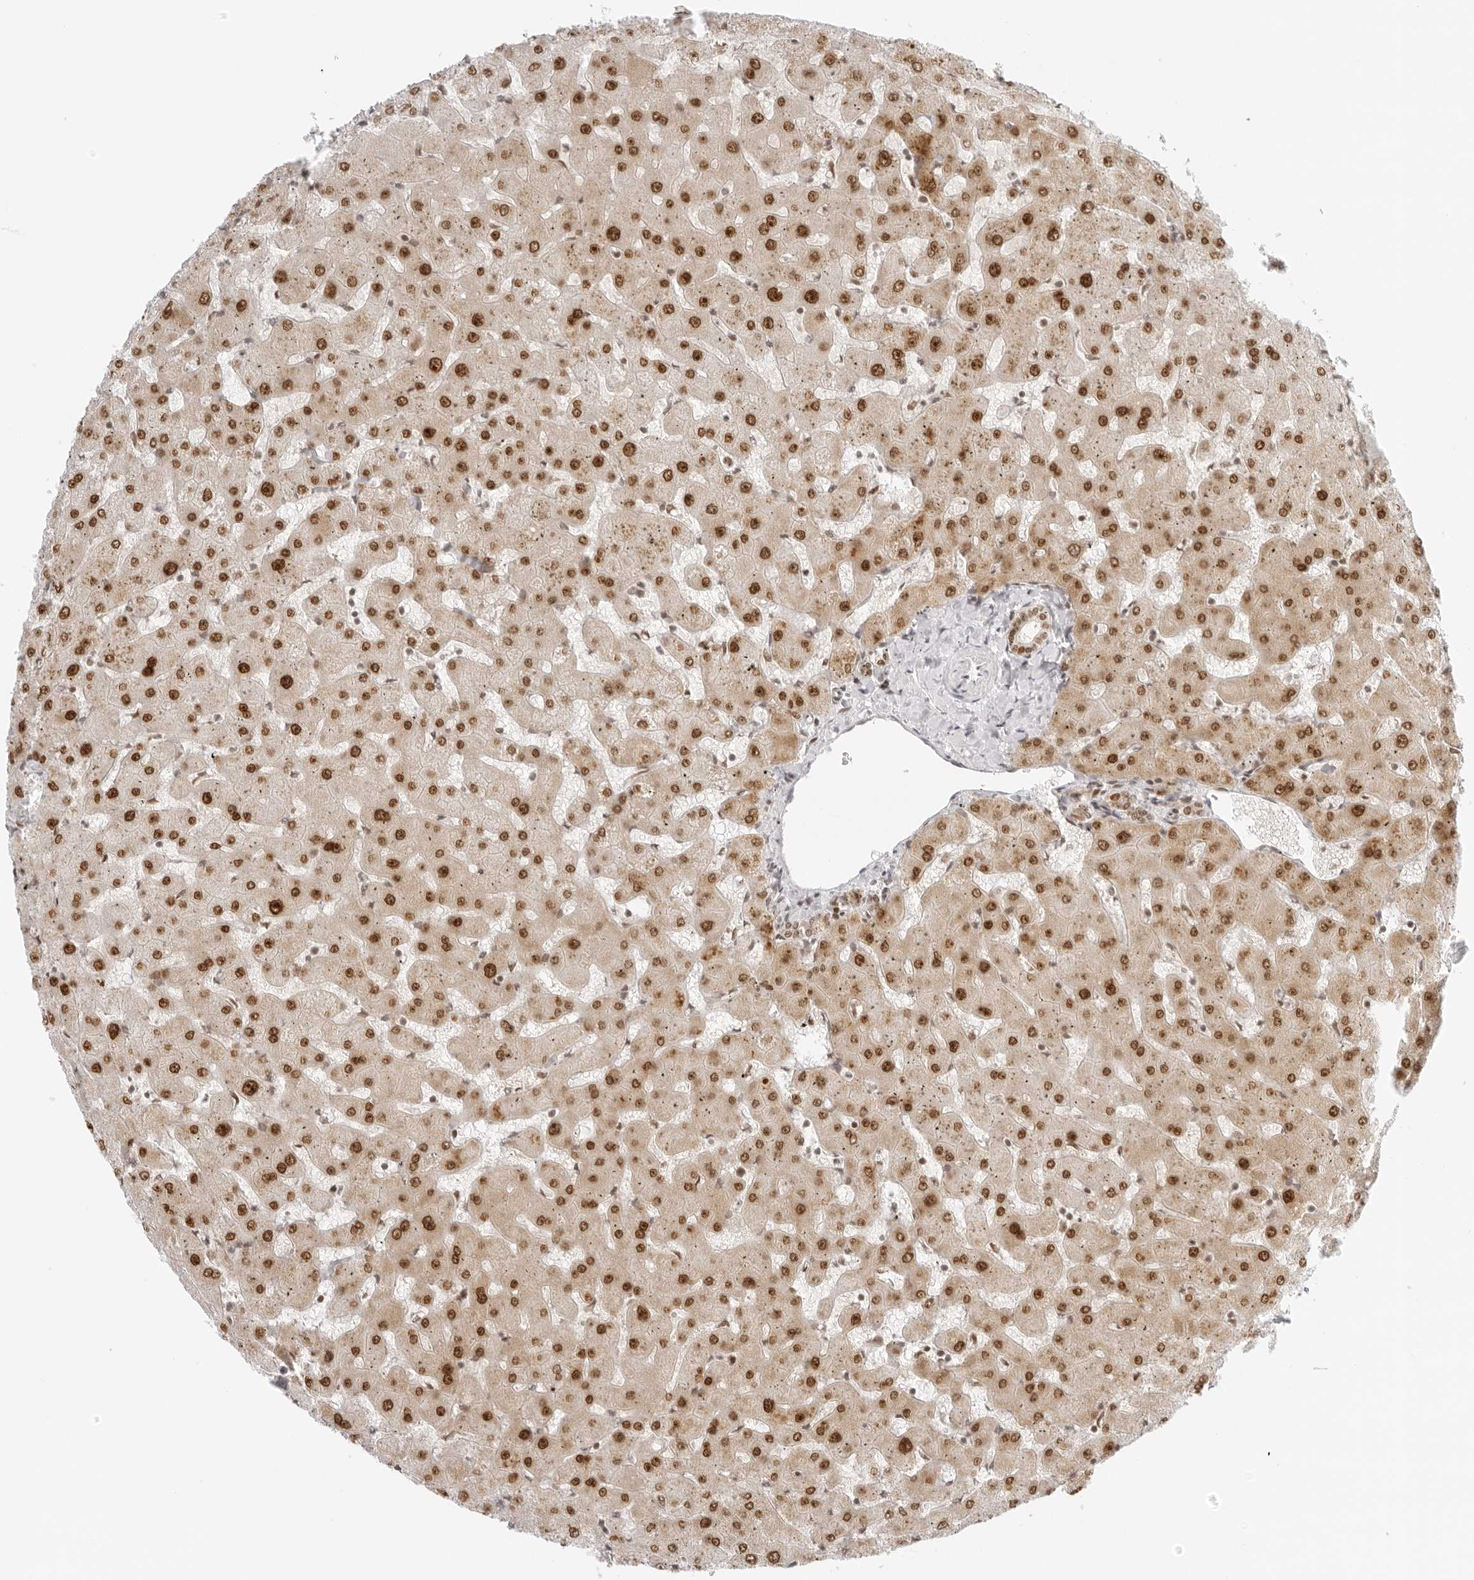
{"staining": {"intensity": "moderate", "quantity": ">75%", "location": "nuclear"}, "tissue": "liver", "cell_type": "Cholangiocytes", "image_type": "normal", "snomed": [{"axis": "morphology", "description": "Normal tissue, NOS"}, {"axis": "topography", "description": "Liver"}], "caption": "Immunohistochemistry (DAB (3,3'-diaminobenzidine)) staining of benign liver exhibits moderate nuclear protein positivity in approximately >75% of cholangiocytes.", "gene": "RCC1", "patient": {"sex": "female", "age": 63}}